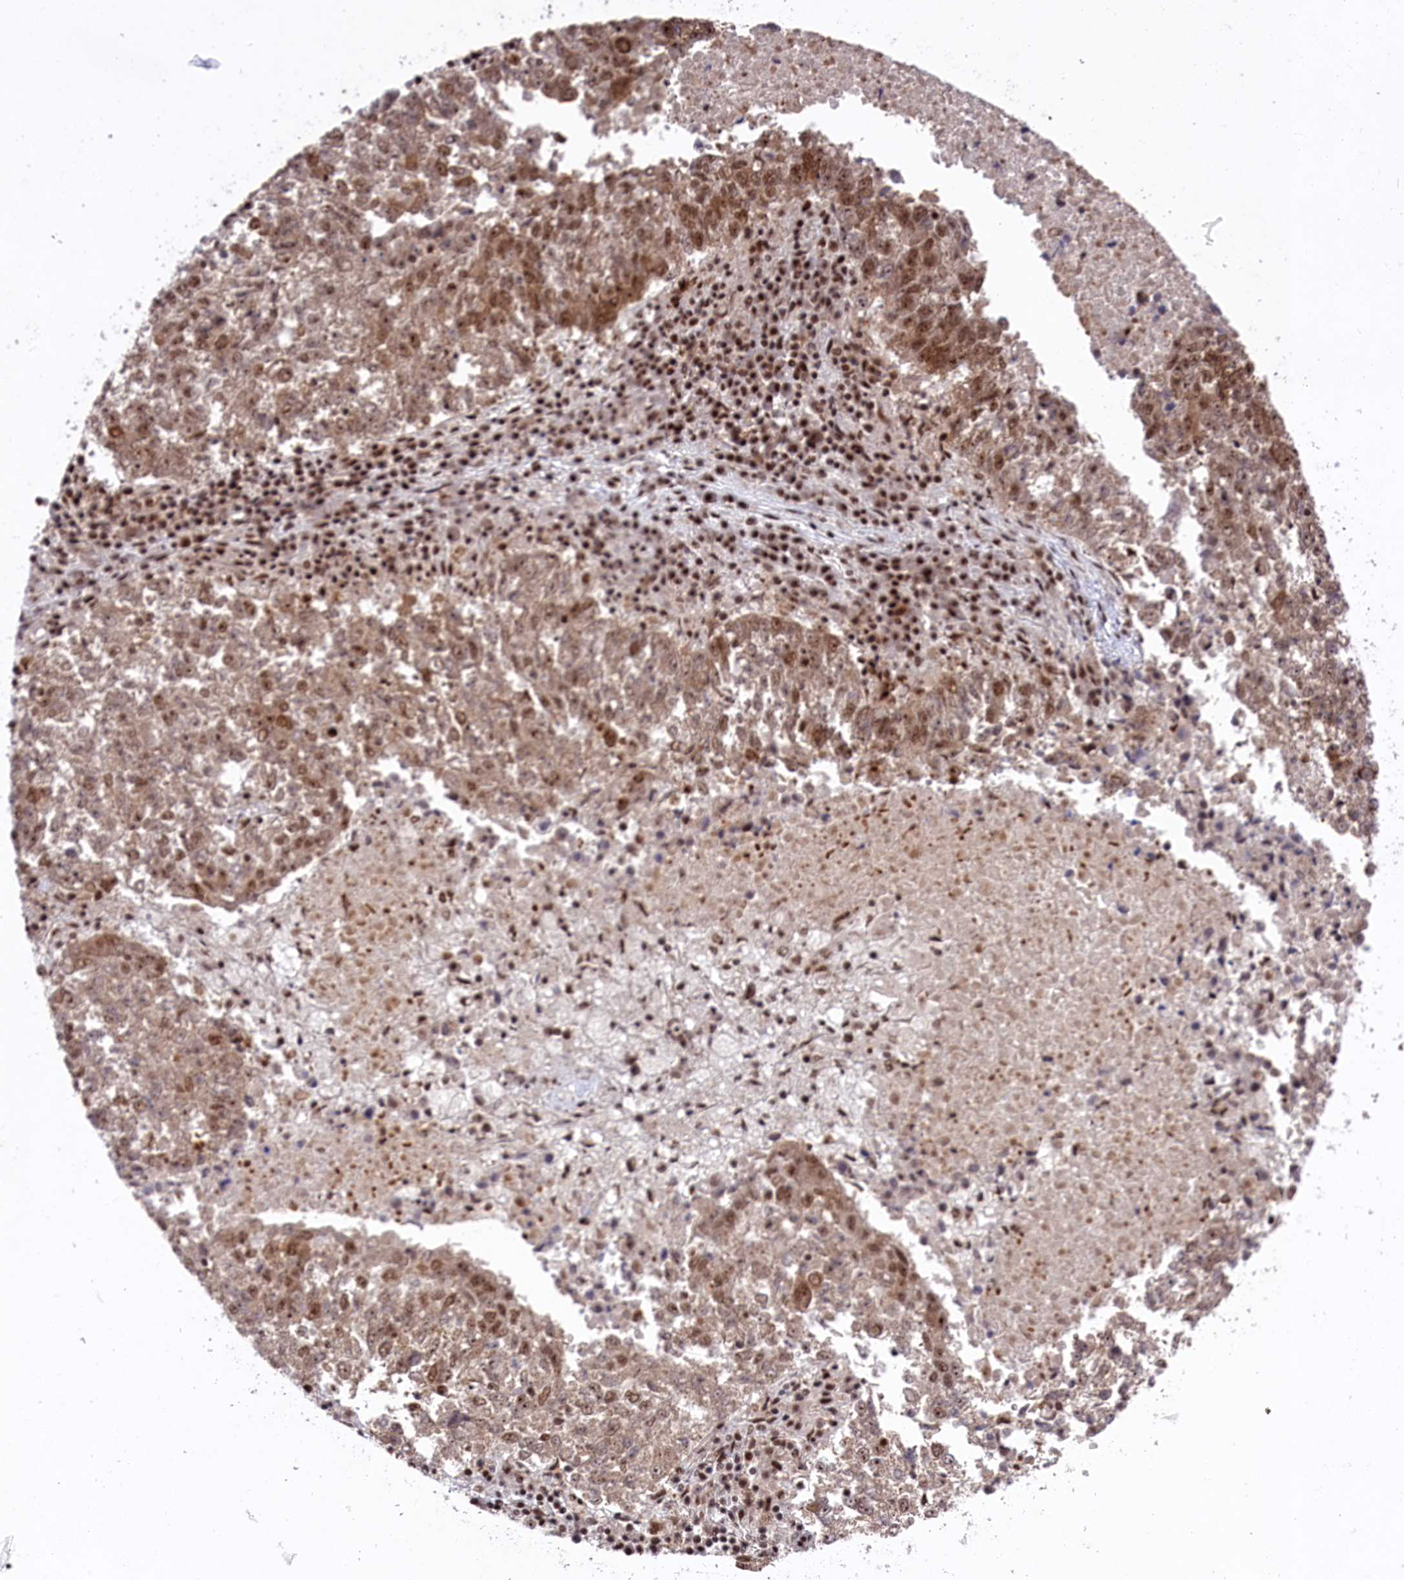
{"staining": {"intensity": "moderate", "quantity": "25%-75%", "location": "nuclear"}, "tissue": "lung cancer", "cell_type": "Tumor cells", "image_type": "cancer", "snomed": [{"axis": "morphology", "description": "Squamous cell carcinoma, NOS"}, {"axis": "topography", "description": "Lung"}], "caption": "Immunohistochemical staining of lung cancer (squamous cell carcinoma) demonstrates moderate nuclear protein expression in approximately 25%-75% of tumor cells.", "gene": "PRPF31", "patient": {"sex": "male", "age": 73}}